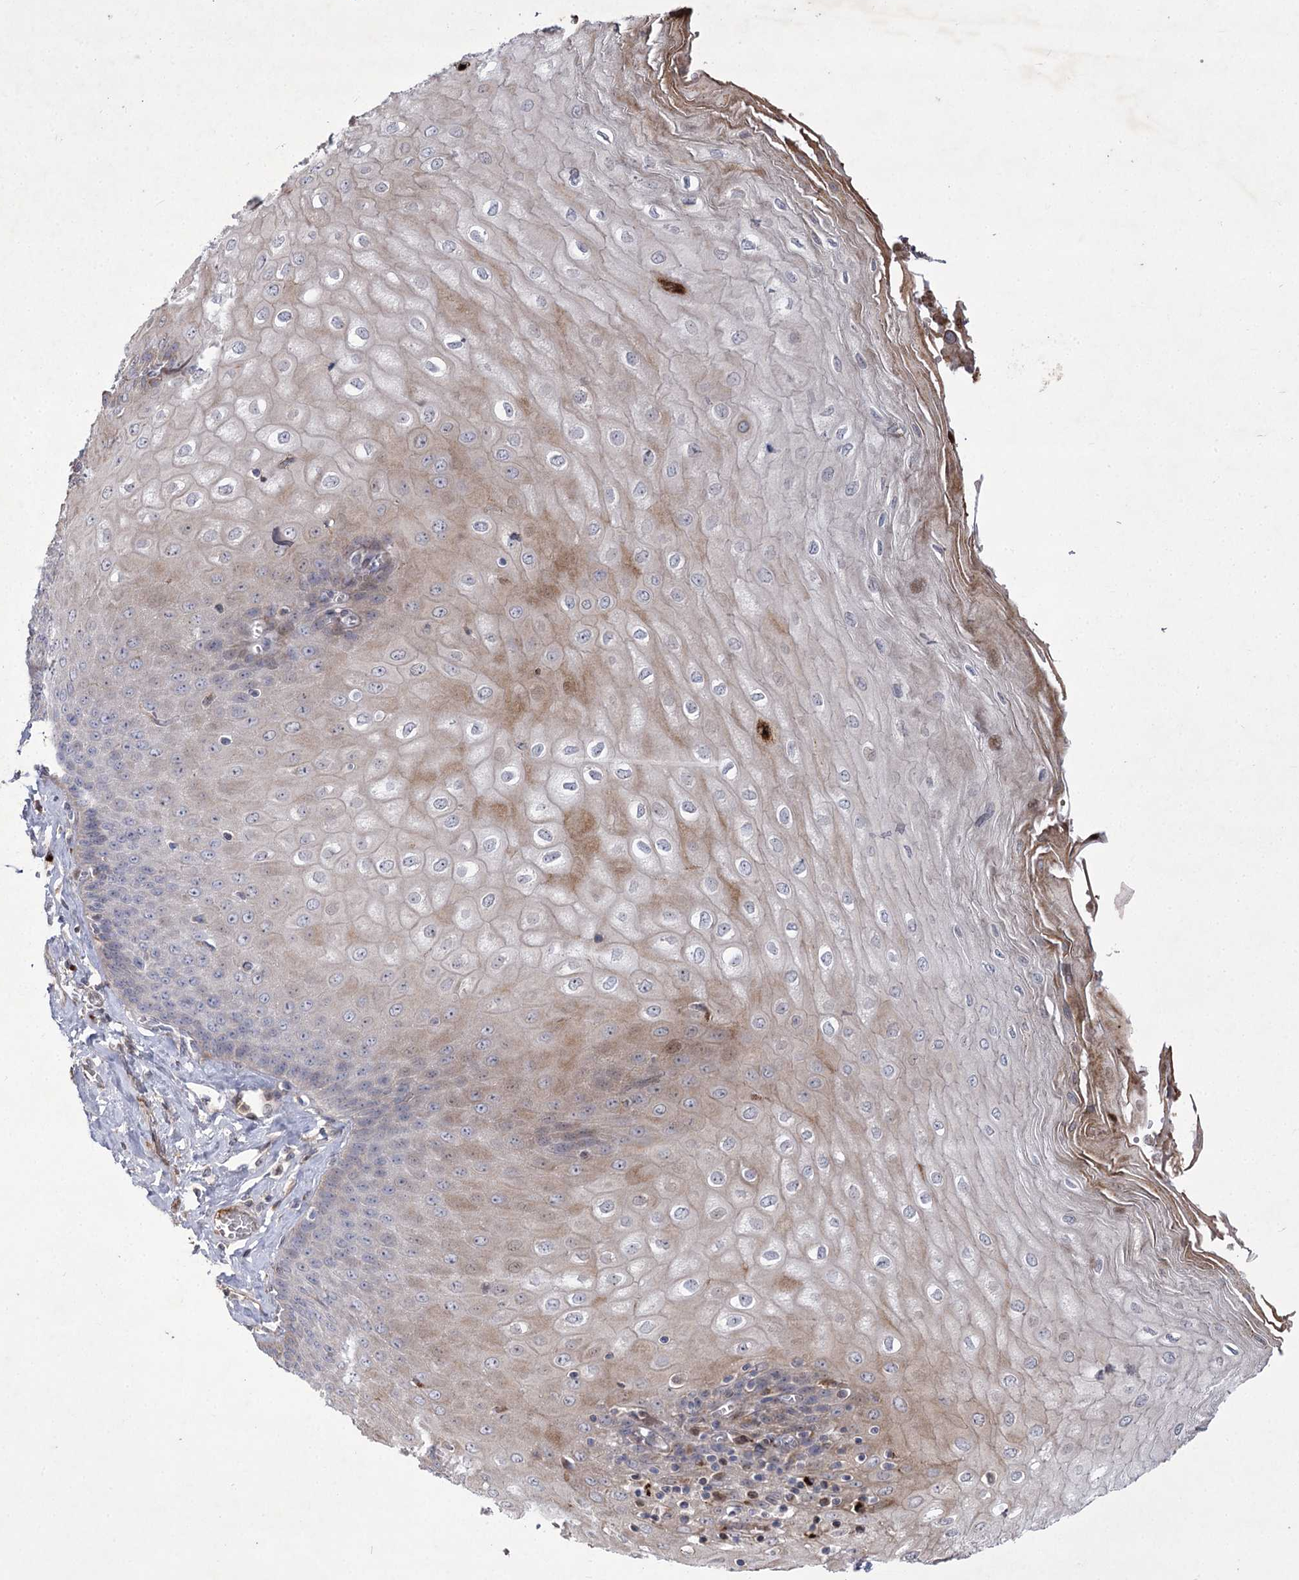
{"staining": {"intensity": "moderate", "quantity": "25%-75%", "location": "cytoplasmic/membranous"}, "tissue": "esophagus", "cell_type": "Squamous epithelial cells", "image_type": "normal", "snomed": [{"axis": "morphology", "description": "Normal tissue, NOS"}, {"axis": "topography", "description": "Esophagus"}], "caption": "IHC of normal esophagus shows medium levels of moderate cytoplasmic/membranous expression in approximately 25%-75% of squamous epithelial cells.", "gene": "RNF24", "patient": {"sex": "male", "age": 60}}